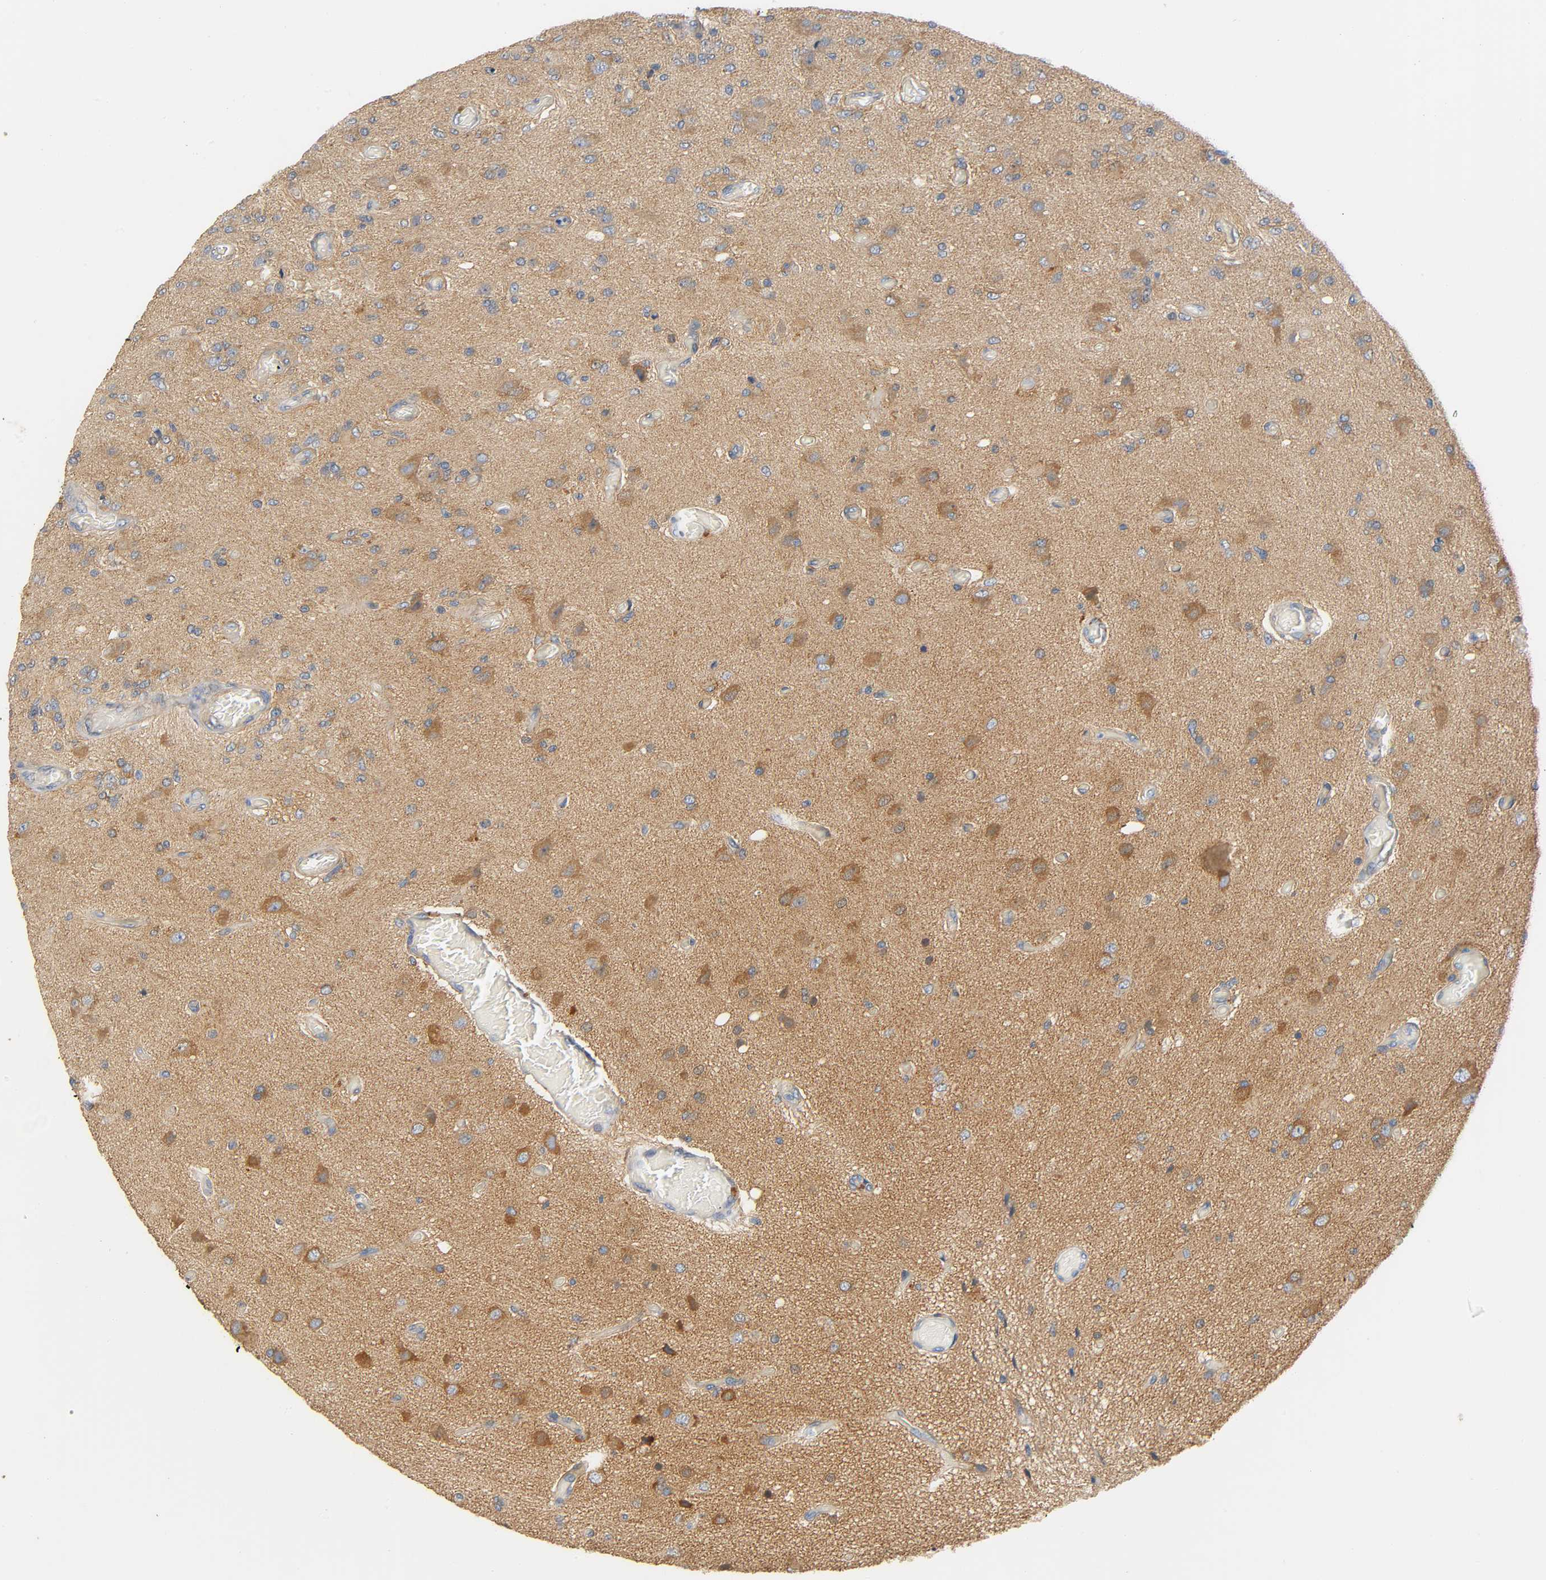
{"staining": {"intensity": "moderate", "quantity": ">75%", "location": "cytoplasmic/membranous"}, "tissue": "glioma", "cell_type": "Tumor cells", "image_type": "cancer", "snomed": [{"axis": "morphology", "description": "Normal tissue, NOS"}, {"axis": "morphology", "description": "Glioma, malignant, High grade"}, {"axis": "topography", "description": "Cerebral cortex"}], "caption": "Tumor cells show medium levels of moderate cytoplasmic/membranous expression in approximately >75% of cells in human malignant high-grade glioma.", "gene": "ARPC1A", "patient": {"sex": "male", "age": 77}}